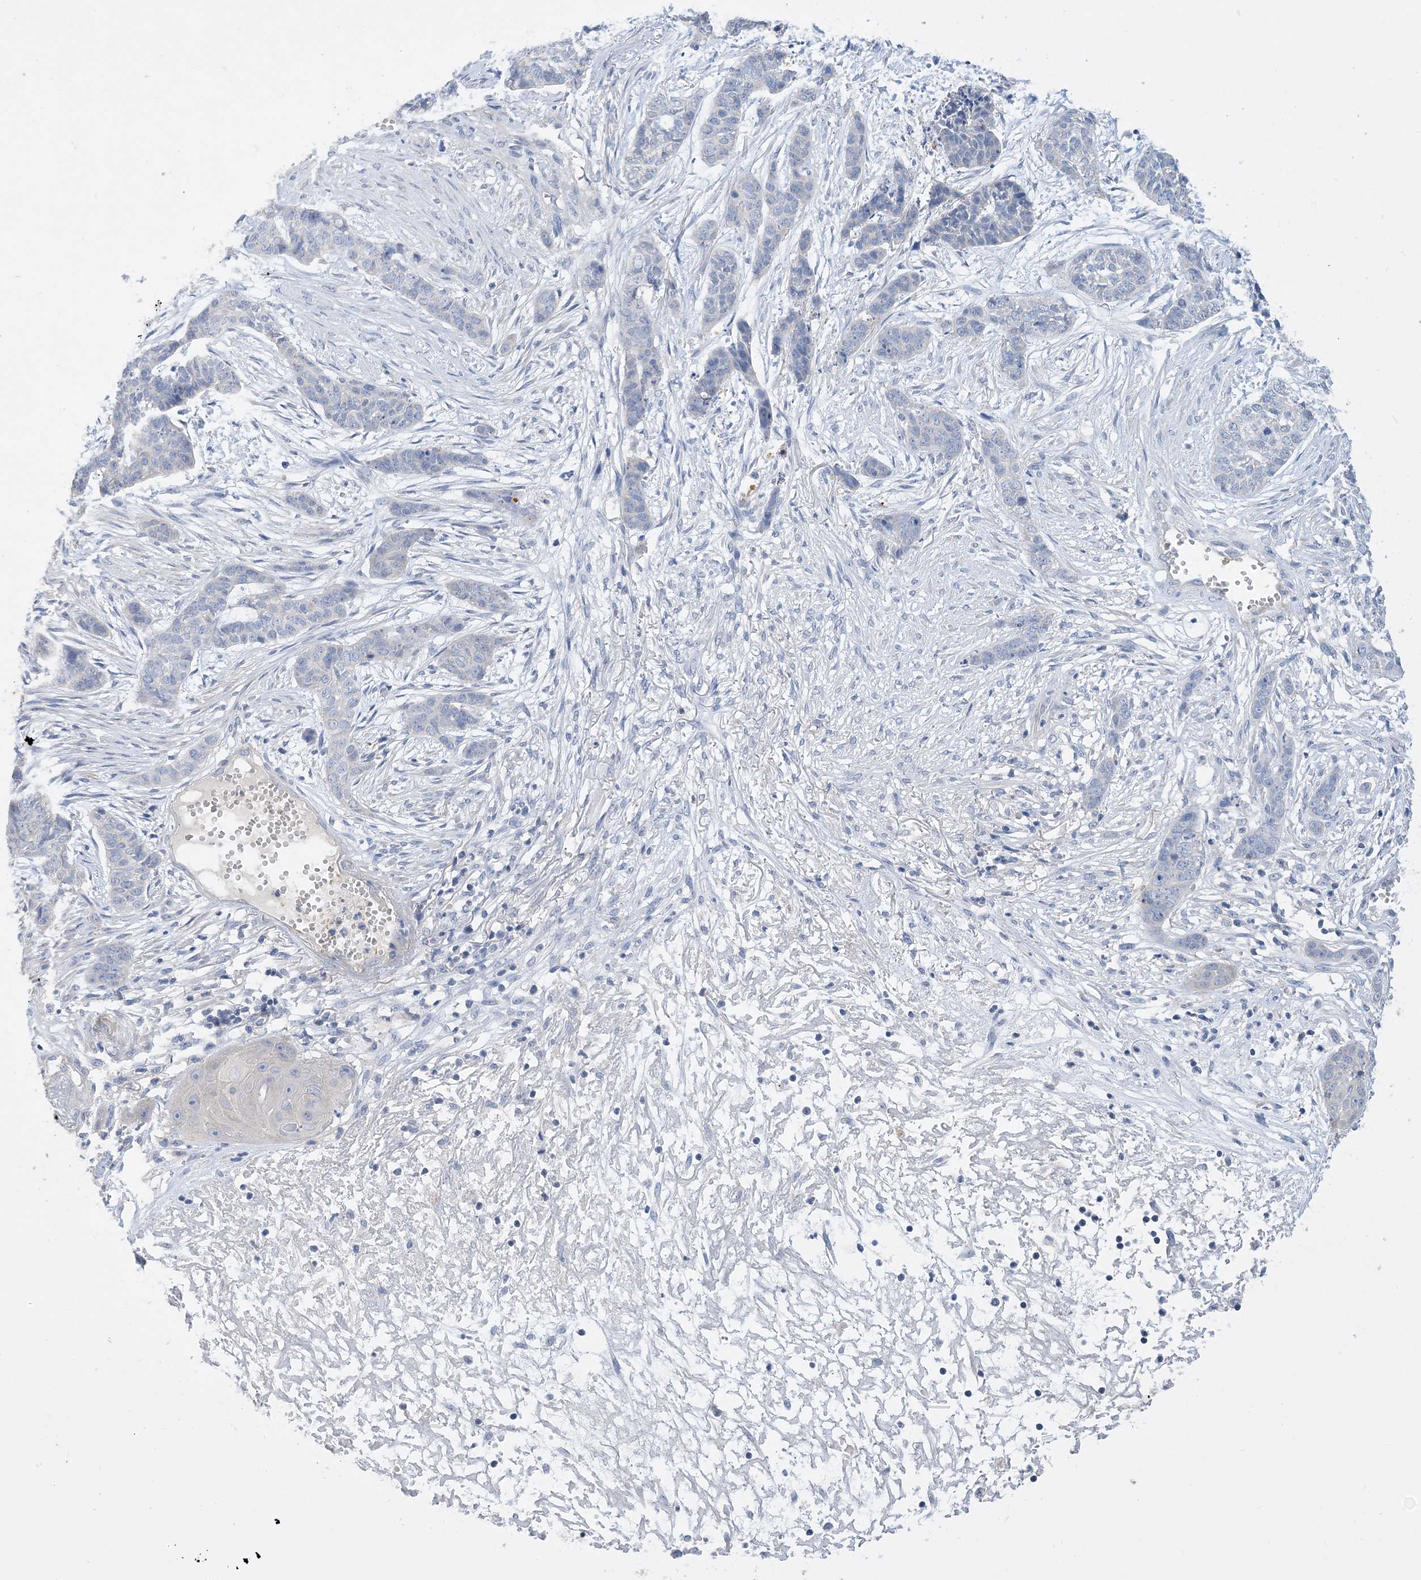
{"staining": {"intensity": "negative", "quantity": "none", "location": "none"}, "tissue": "skin cancer", "cell_type": "Tumor cells", "image_type": "cancer", "snomed": [{"axis": "morphology", "description": "Basal cell carcinoma"}, {"axis": "topography", "description": "Skin"}], "caption": "There is no significant expression in tumor cells of skin cancer.", "gene": "KPRP", "patient": {"sex": "female", "age": 64}}